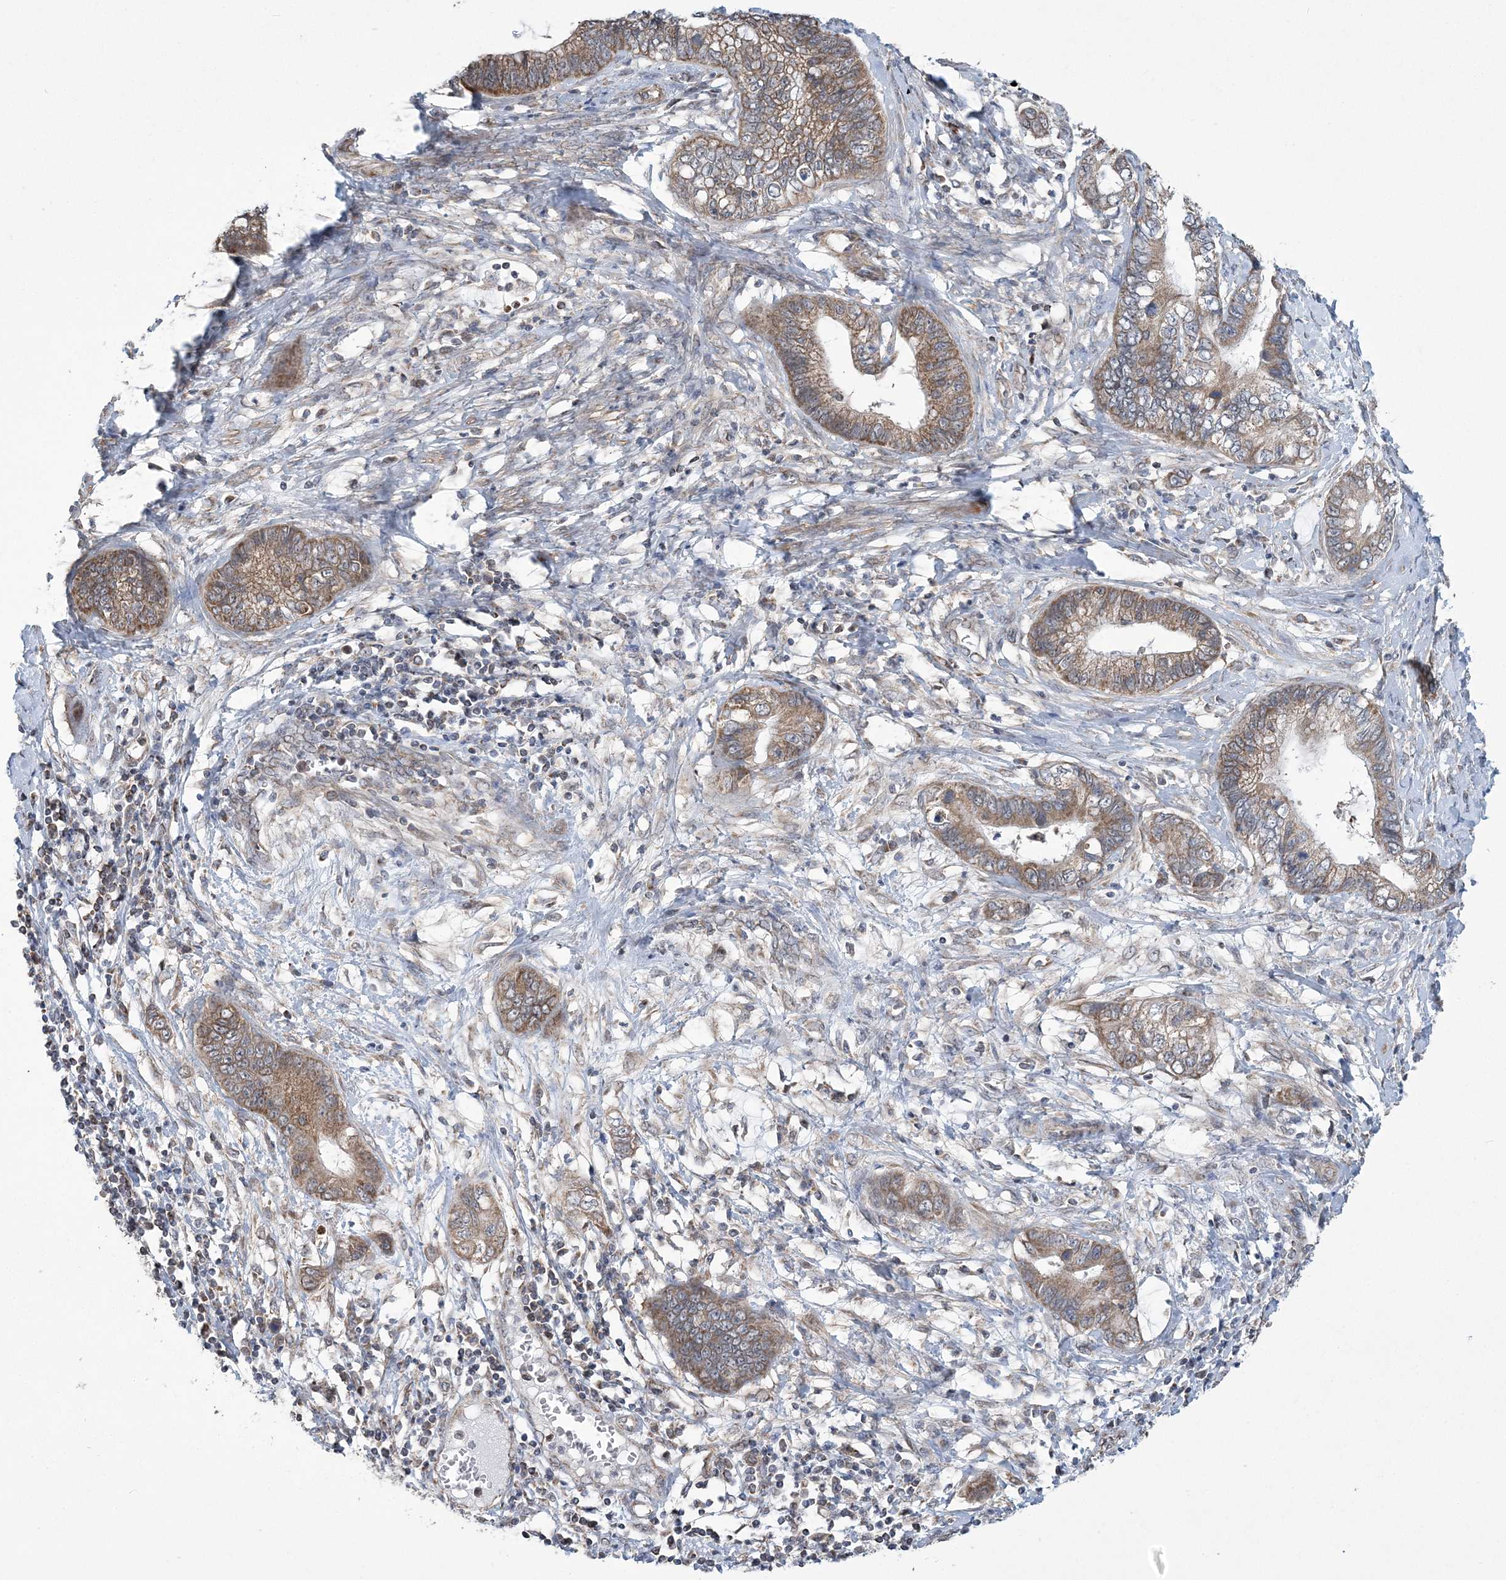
{"staining": {"intensity": "moderate", "quantity": ">75%", "location": "cytoplasmic/membranous"}, "tissue": "cervical cancer", "cell_type": "Tumor cells", "image_type": "cancer", "snomed": [{"axis": "morphology", "description": "Adenocarcinoma, NOS"}, {"axis": "topography", "description": "Cervix"}], "caption": "Protein analysis of adenocarcinoma (cervical) tissue reveals moderate cytoplasmic/membranous staining in about >75% of tumor cells.", "gene": "SLX9", "patient": {"sex": "female", "age": 44}}